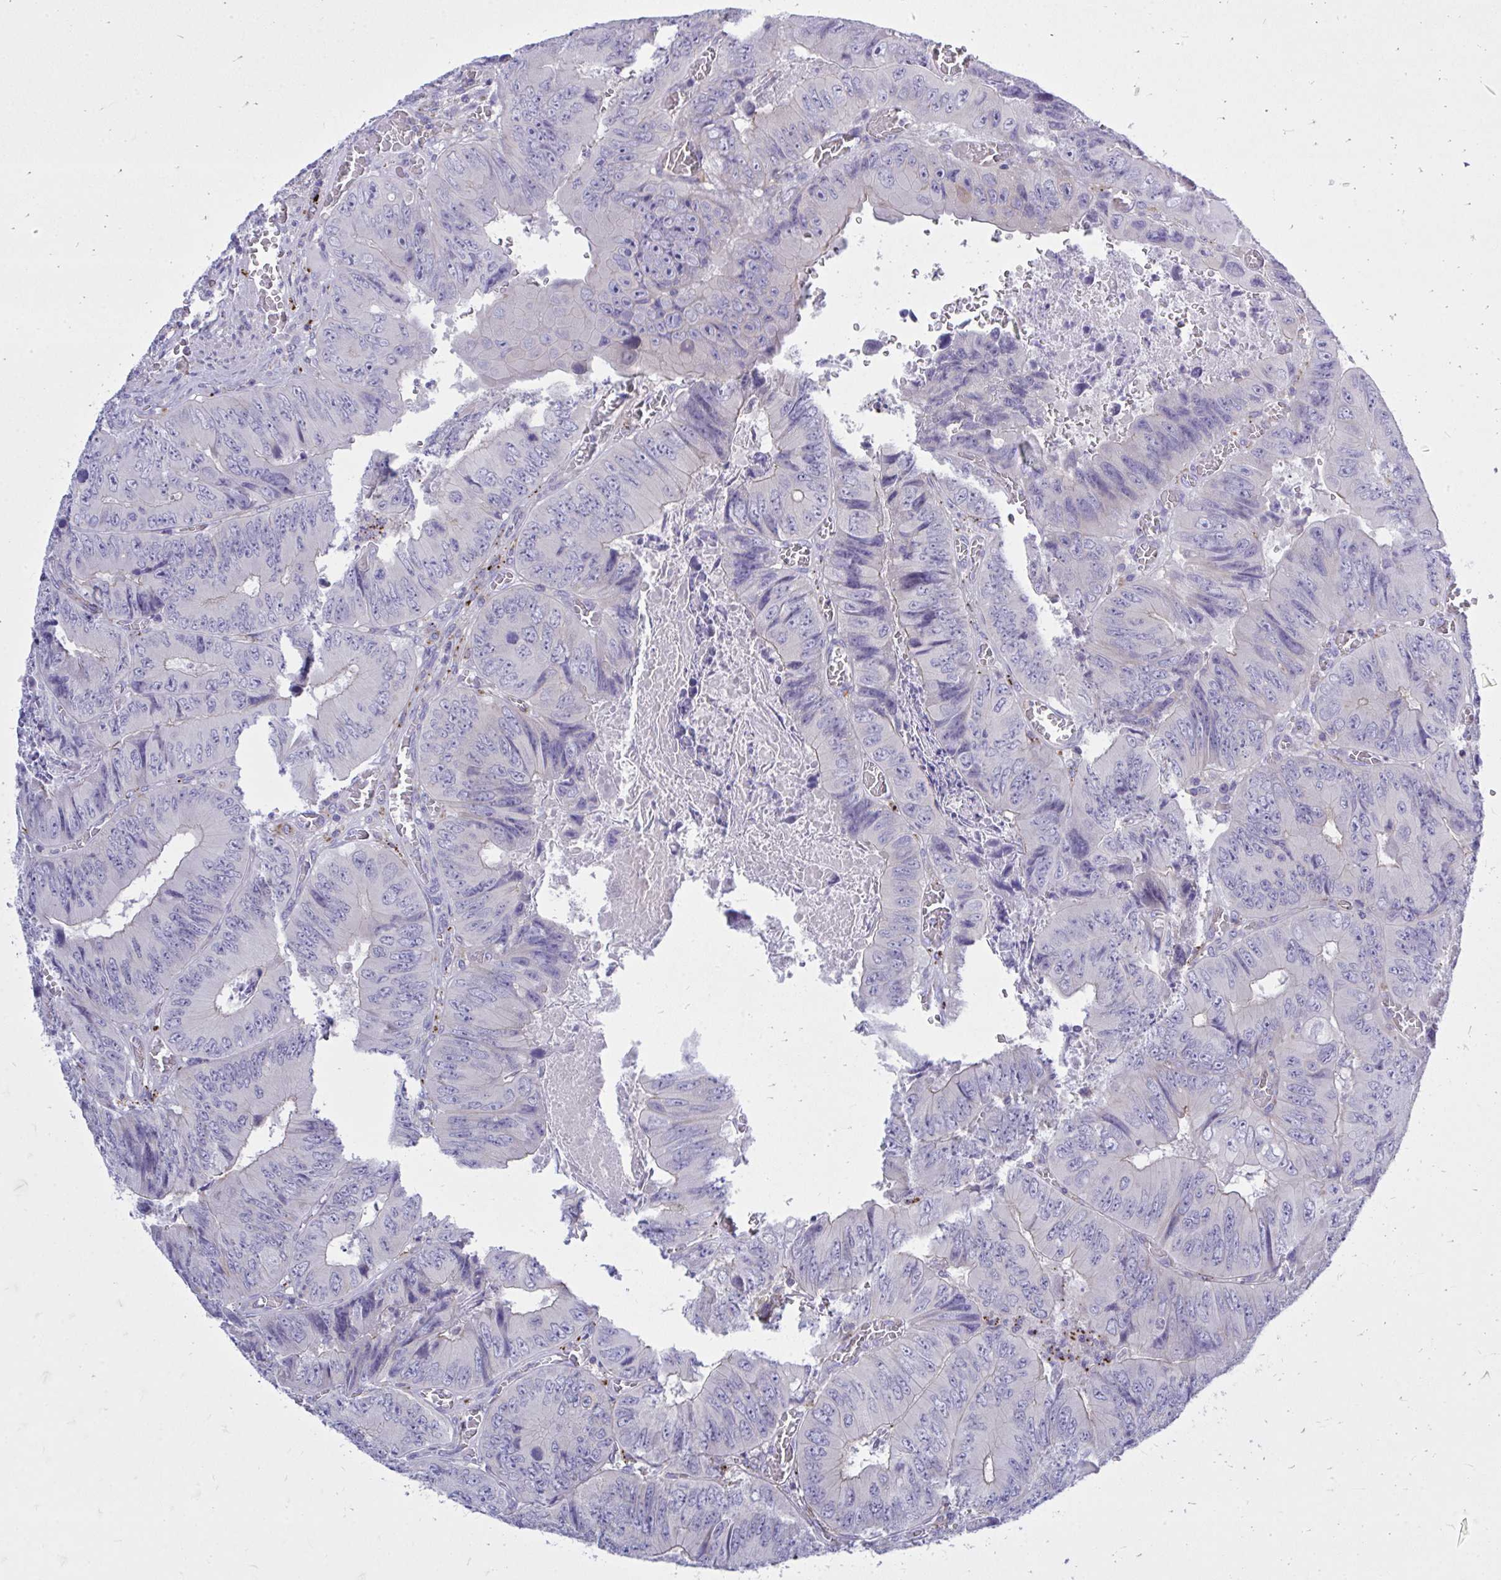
{"staining": {"intensity": "negative", "quantity": "none", "location": "none"}, "tissue": "colorectal cancer", "cell_type": "Tumor cells", "image_type": "cancer", "snomed": [{"axis": "morphology", "description": "Adenocarcinoma, NOS"}, {"axis": "topography", "description": "Colon"}], "caption": "Immunohistochemistry of human colorectal cancer (adenocarcinoma) reveals no expression in tumor cells. (DAB (3,3'-diaminobenzidine) immunohistochemistry with hematoxylin counter stain).", "gene": "TP53I11", "patient": {"sex": "female", "age": 84}}